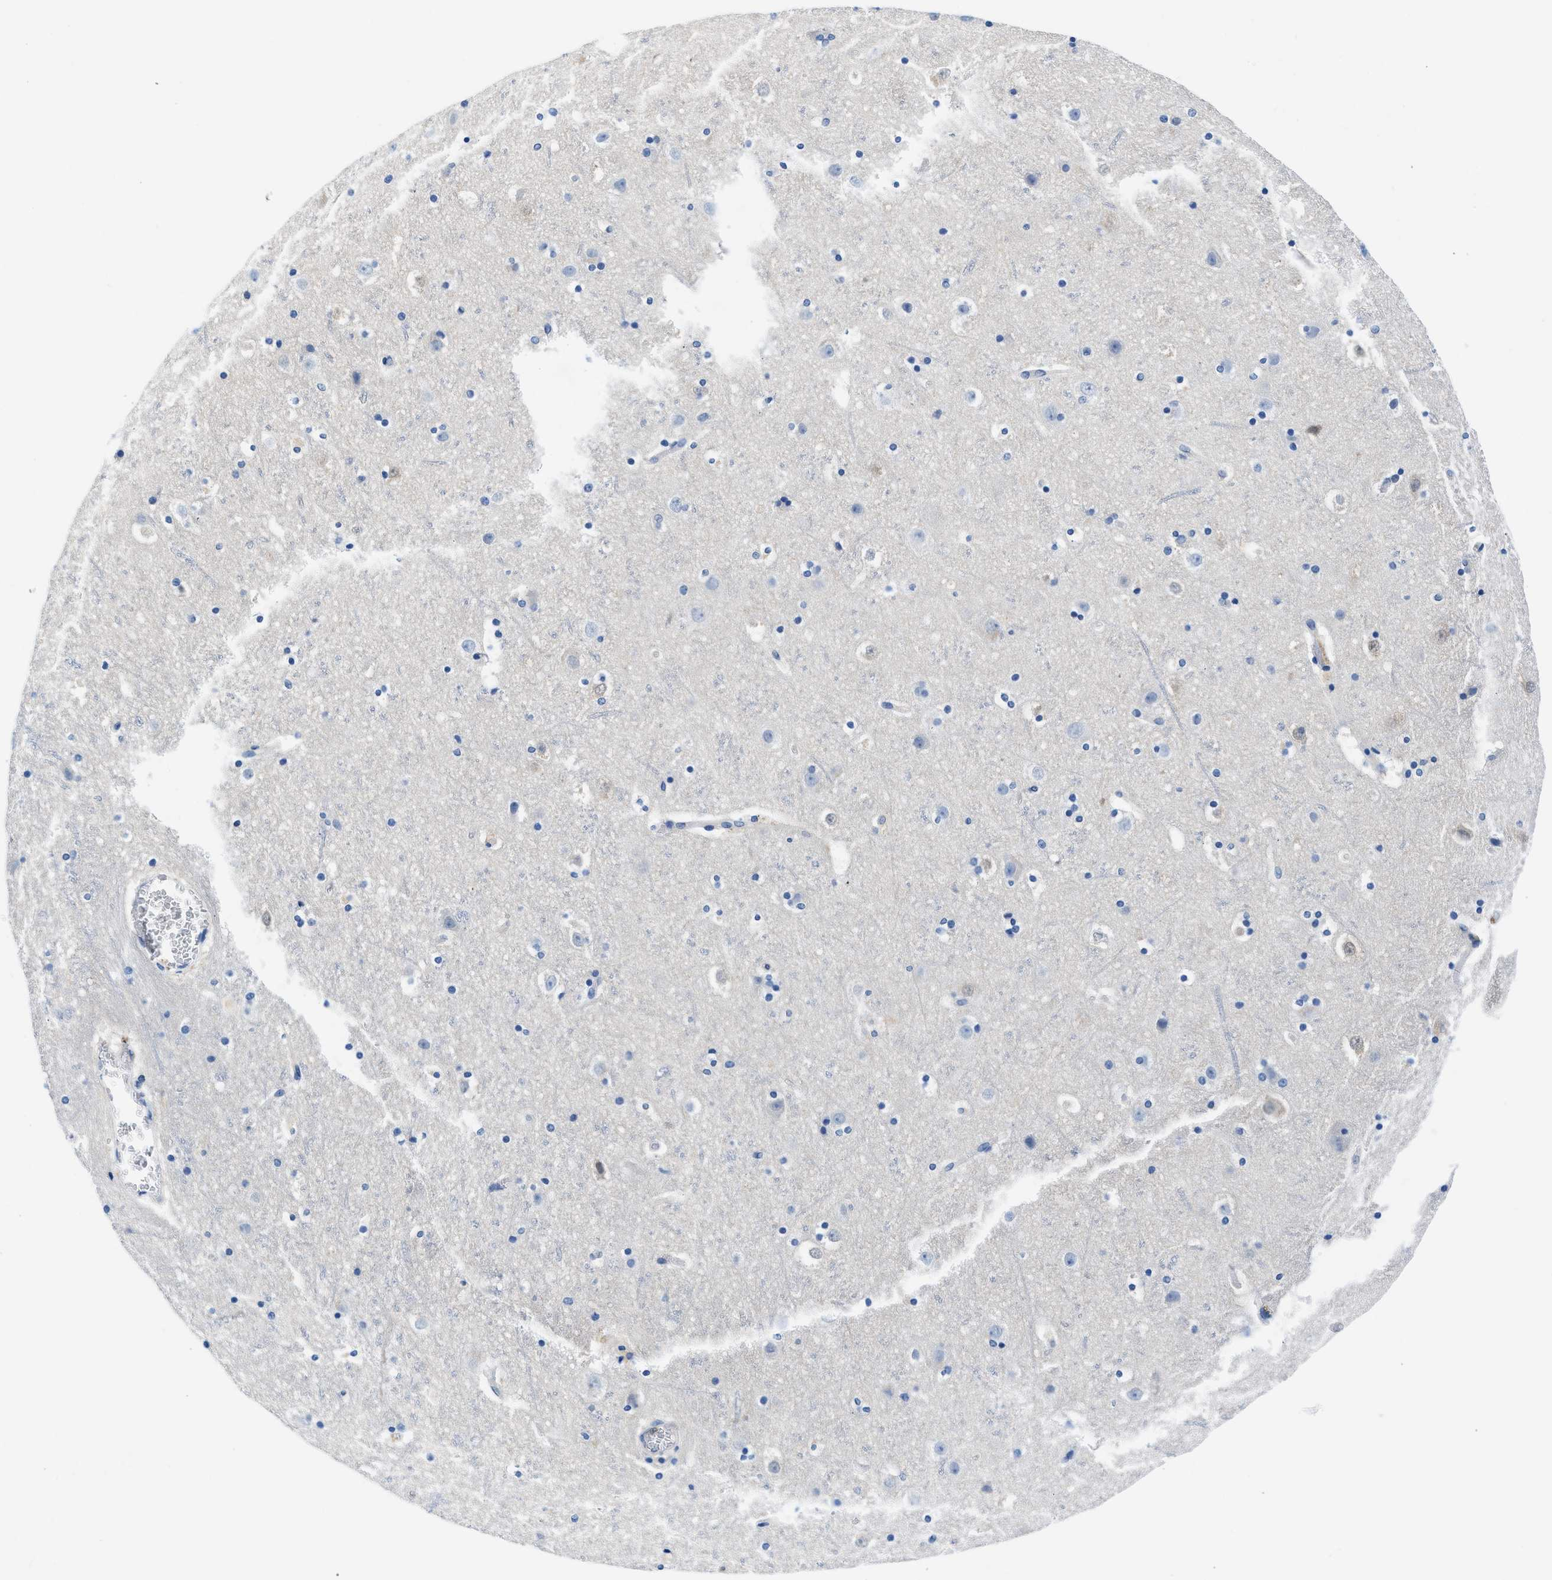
{"staining": {"intensity": "negative", "quantity": "none", "location": "none"}, "tissue": "cerebral cortex", "cell_type": "Endothelial cells", "image_type": "normal", "snomed": [{"axis": "morphology", "description": "Normal tissue, NOS"}, {"axis": "topography", "description": "Cerebral cortex"}], "caption": "IHC of normal cerebral cortex reveals no expression in endothelial cells.", "gene": "FADS6", "patient": {"sex": "male", "age": 45}}